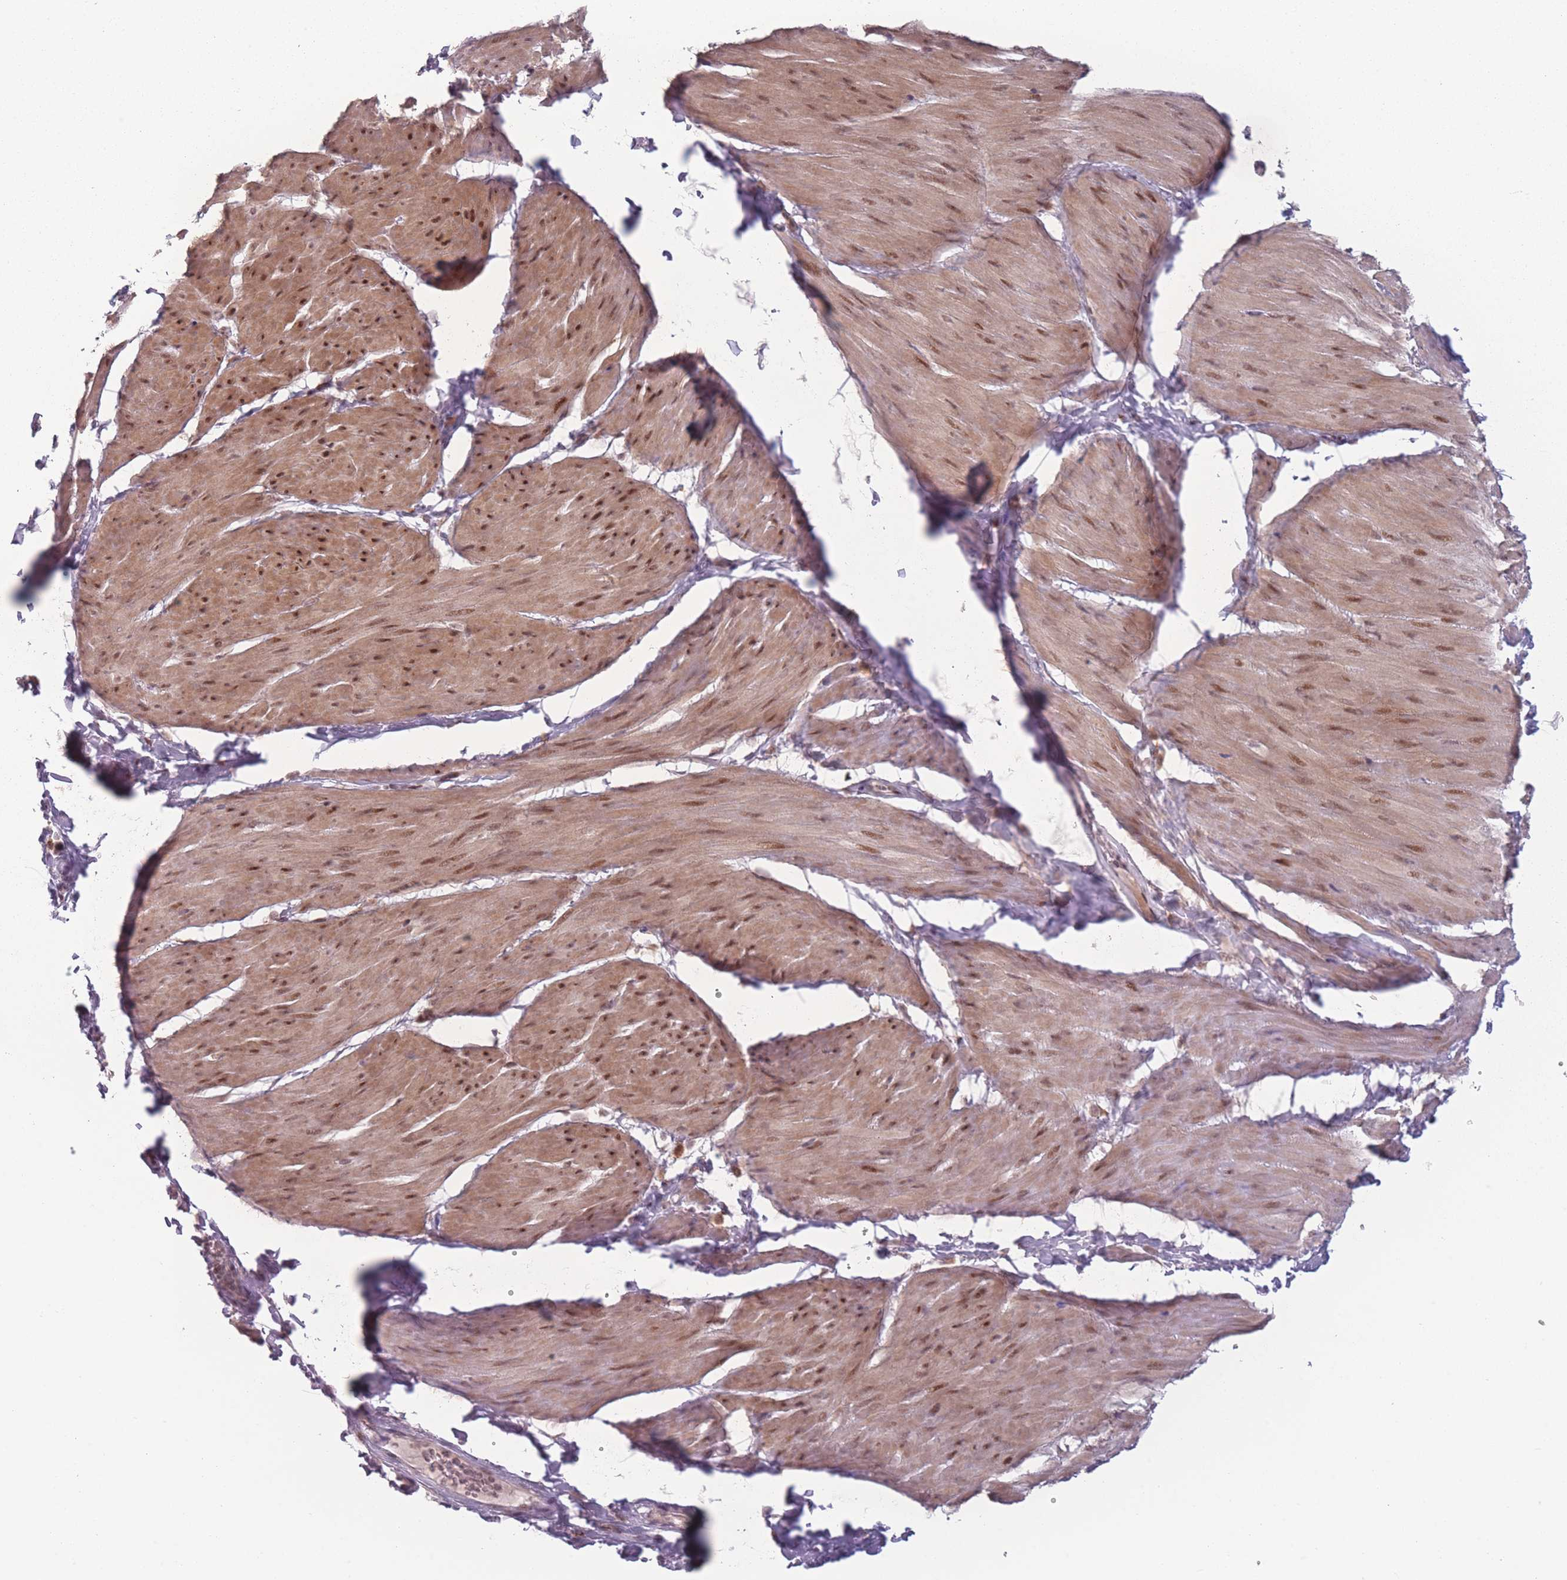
{"staining": {"intensity": "moderate", "quantity": ">75%", "location": "cytoplasmic/membranous,nuclear"}, "tissue": "smooth muscle", "cell_type": "Smooth muscle cells", "image_type": "normal", "snomed": [{"axis": "morphology", "description": "Urothelial carcinoma, High grade"}, {"axis": "topography", "description": "Urinary bladder"}], "caption": "Moderate cytoplasmic/membranous,nuclear positivity is seen in about >75% of smooth muscle cells in normal smooth muscle.", "gene": "OR10C1", "patient": {"sex": "male", "age": 46}}